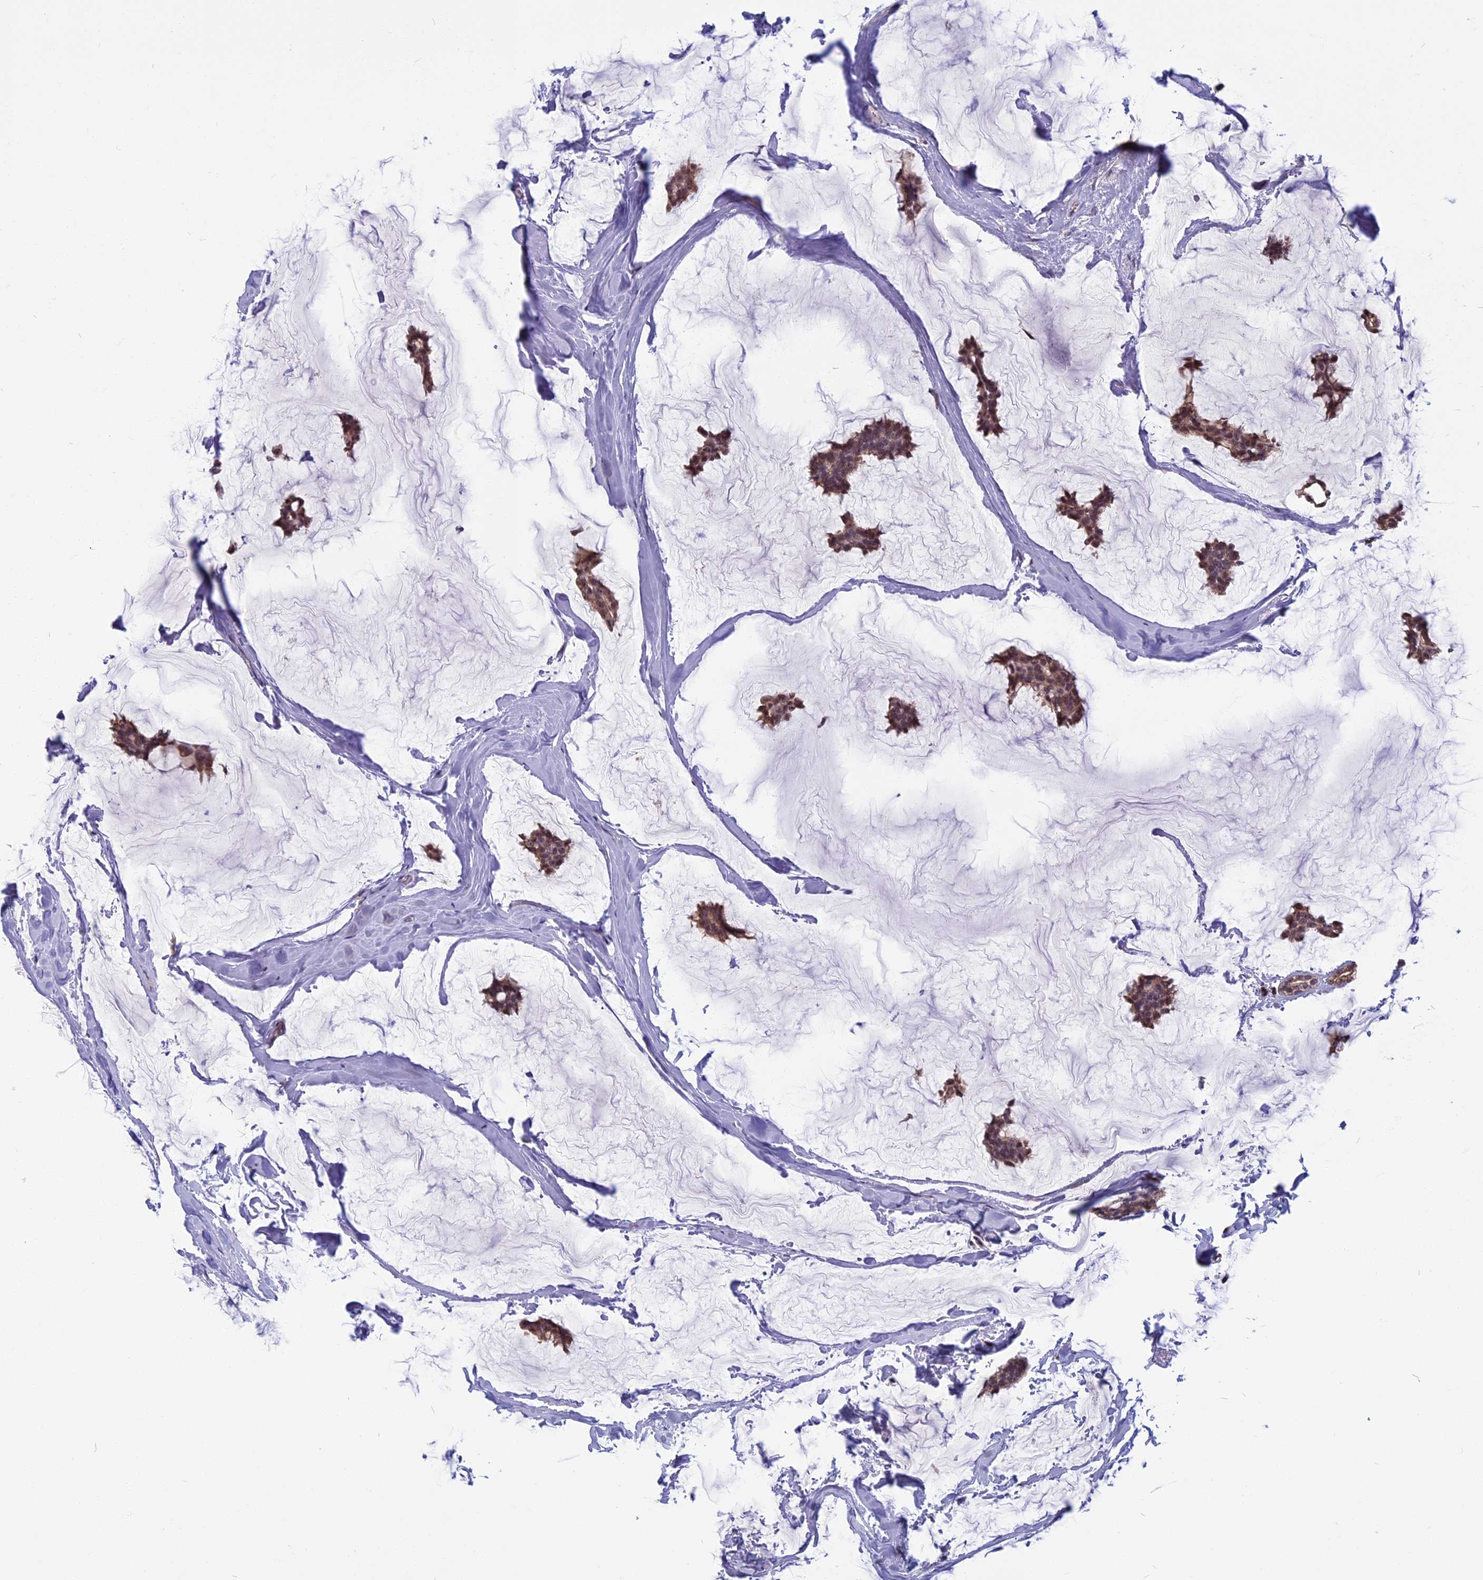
{"staining": {"intensity": "moderate", "quantity": ">75%", "location": "cytoplasmic/membranous,nuclear"}, "tissue": "breast cancer", "cell_type": "Tumor cells", "image_type": "cancer", "snomed": [{"axis": "morphology", "description": "Duct carcinoma"}, {"axis": "topography", "description": "Breast"}], "caption": "Moderate cytoplasmic/membranous and nuclear staining is seen in about >75% of tumor cells in breast intraductal carcinoma.", "gene": "CCDC113", "patient": {"sex": "female", "age": 93}}